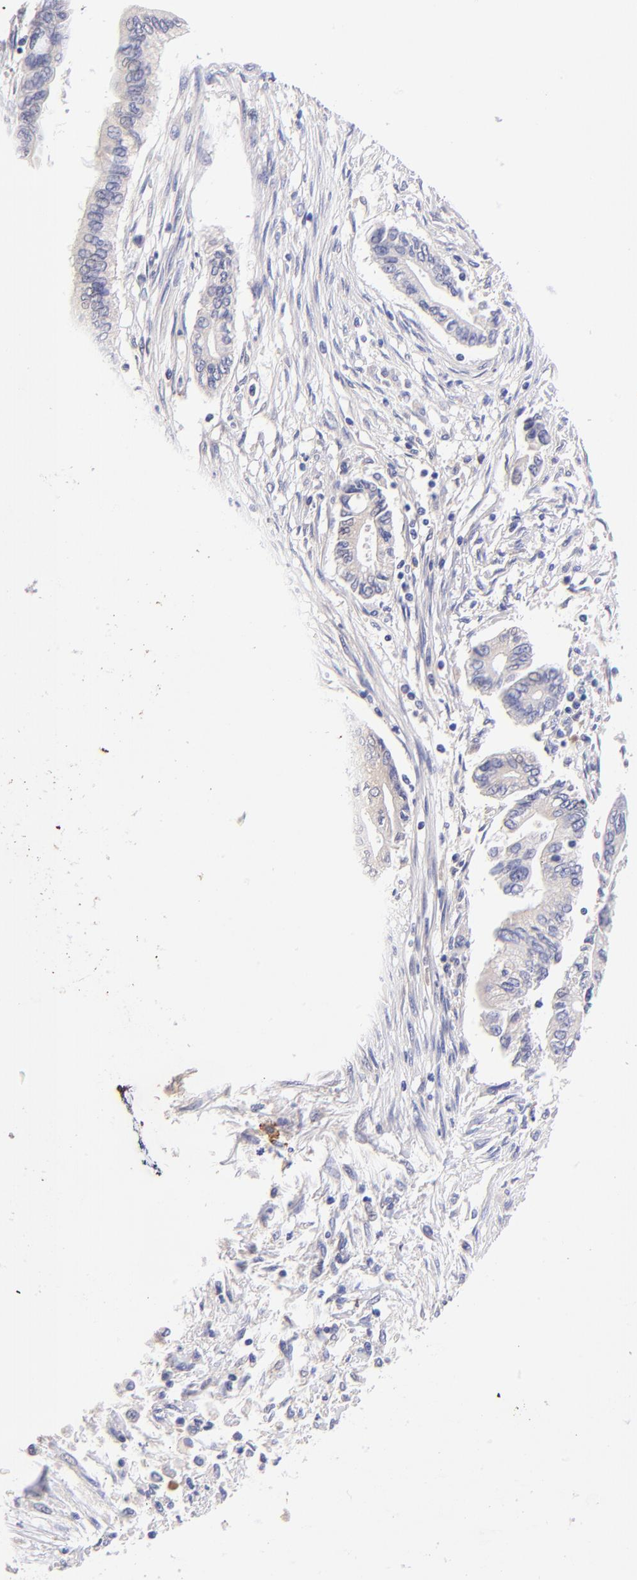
{"staining": {"intensity": "negative", "quantity": "none", "location": "none"}, "tissue": "pancreatic cancer", "cell_type": "Tumor cells", "image_type": "cancer", "snomed": [{"axis": "morphology", "description": "Adenocarcinoma, NOS"}, {"axis": "topography", "description": "Pancreas"}], "caption": "Image shows no significant protein expression in tumor cells of pancreatic cancer.", "gene": "RPL11", "patient": {"sex": "female", "age": 57}}